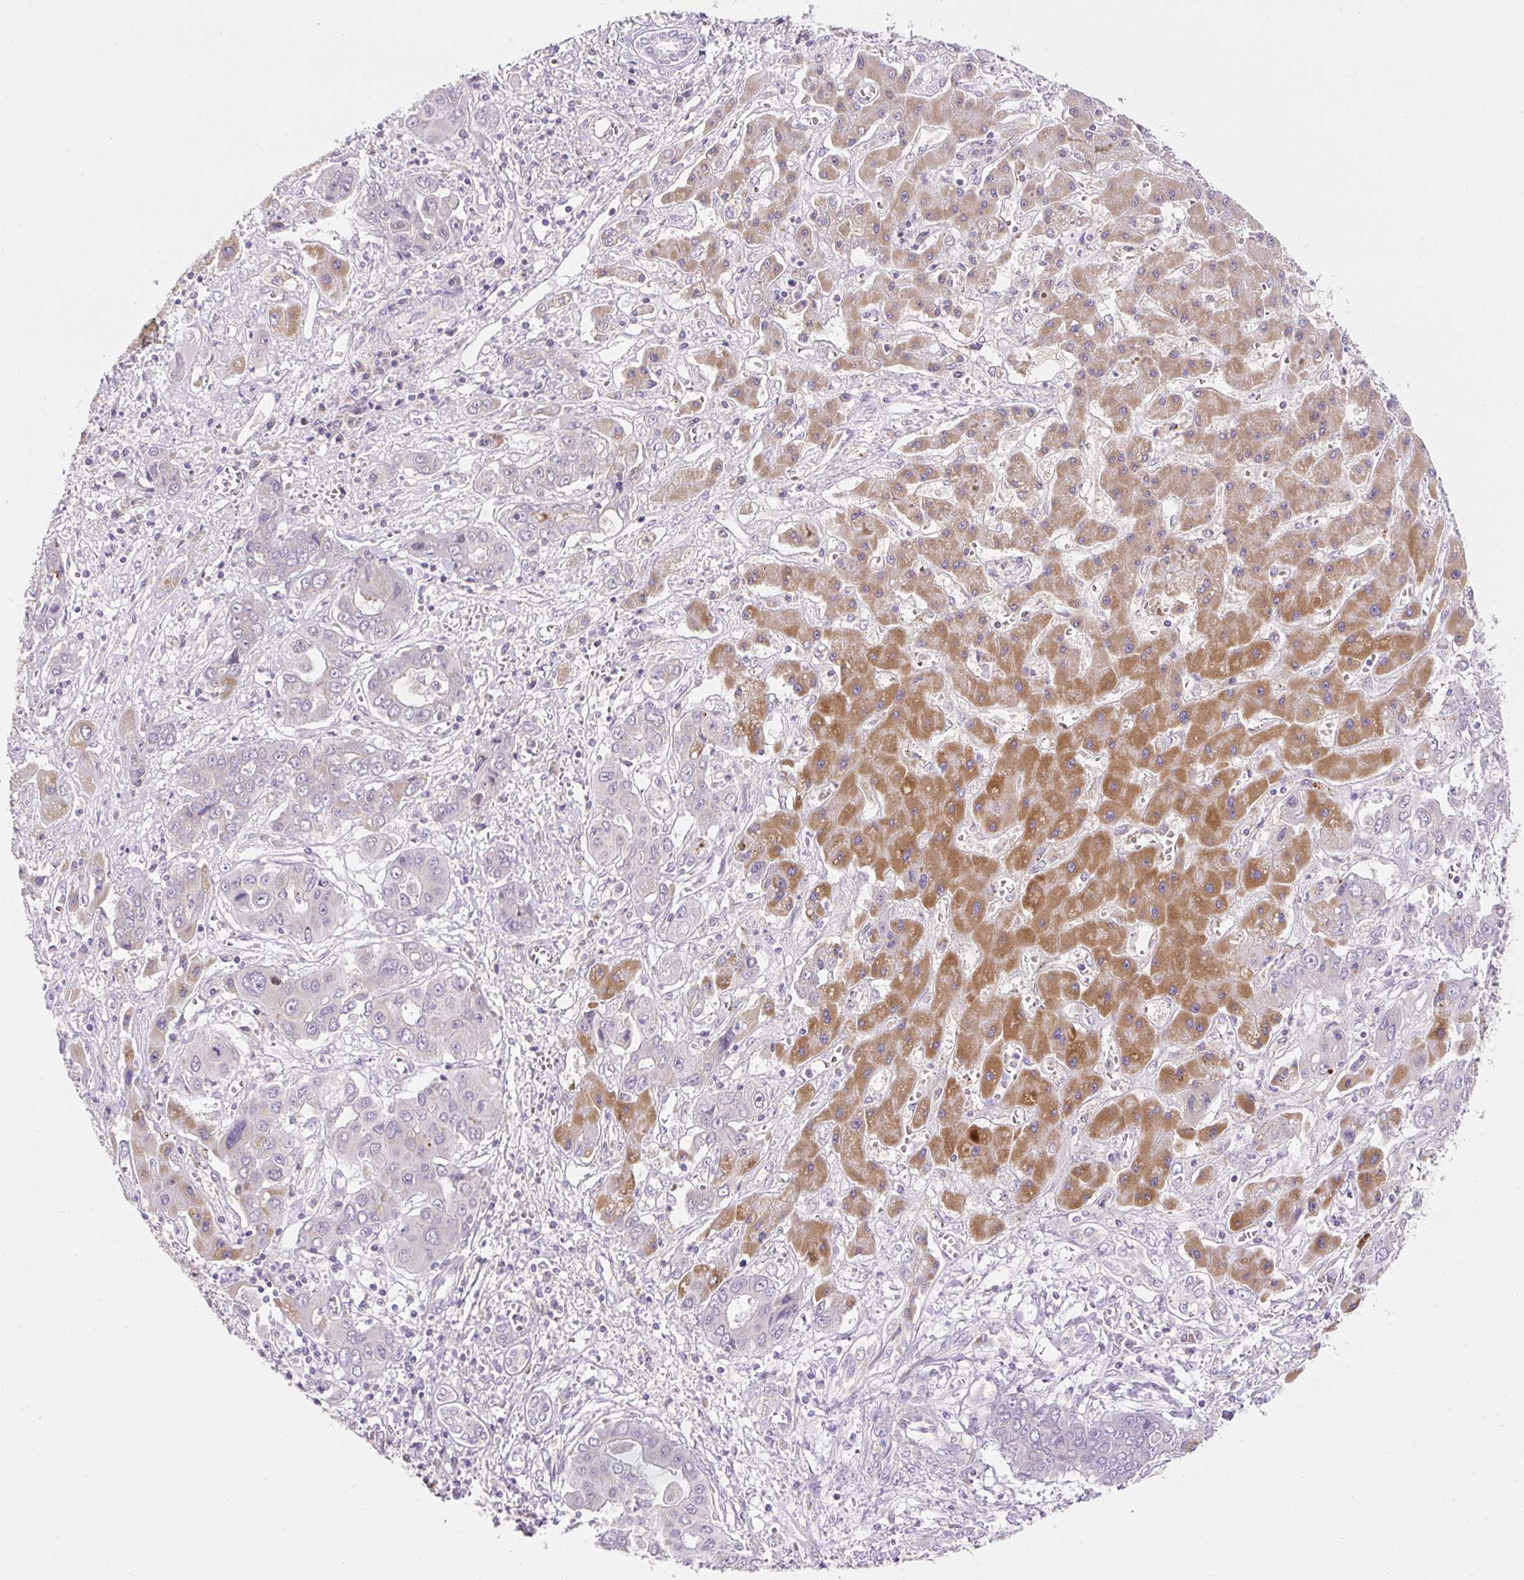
{"staining": {"intensity": "negative", "quantity": "none", "location": "none"}, "tissue": "liver cancer", "cell_type": "Tumor cells", "image_type": "cancer", "snomed": [{"axis": "morphology", "description": "Cholangiocarcinoma"}, {"axis": "topography", "description": "Liver"}], "caption": "Immunohistochemistry (IHC) histopathology image of neoplastic tissue: liver cholangiocarcinoma stained with DAB (3,3'-diaminobenzidine) demonstrates no significant protein expression in tumor cells.", "gene": "PMAIP1", "patient": {"sex": "male", "age": 67}}